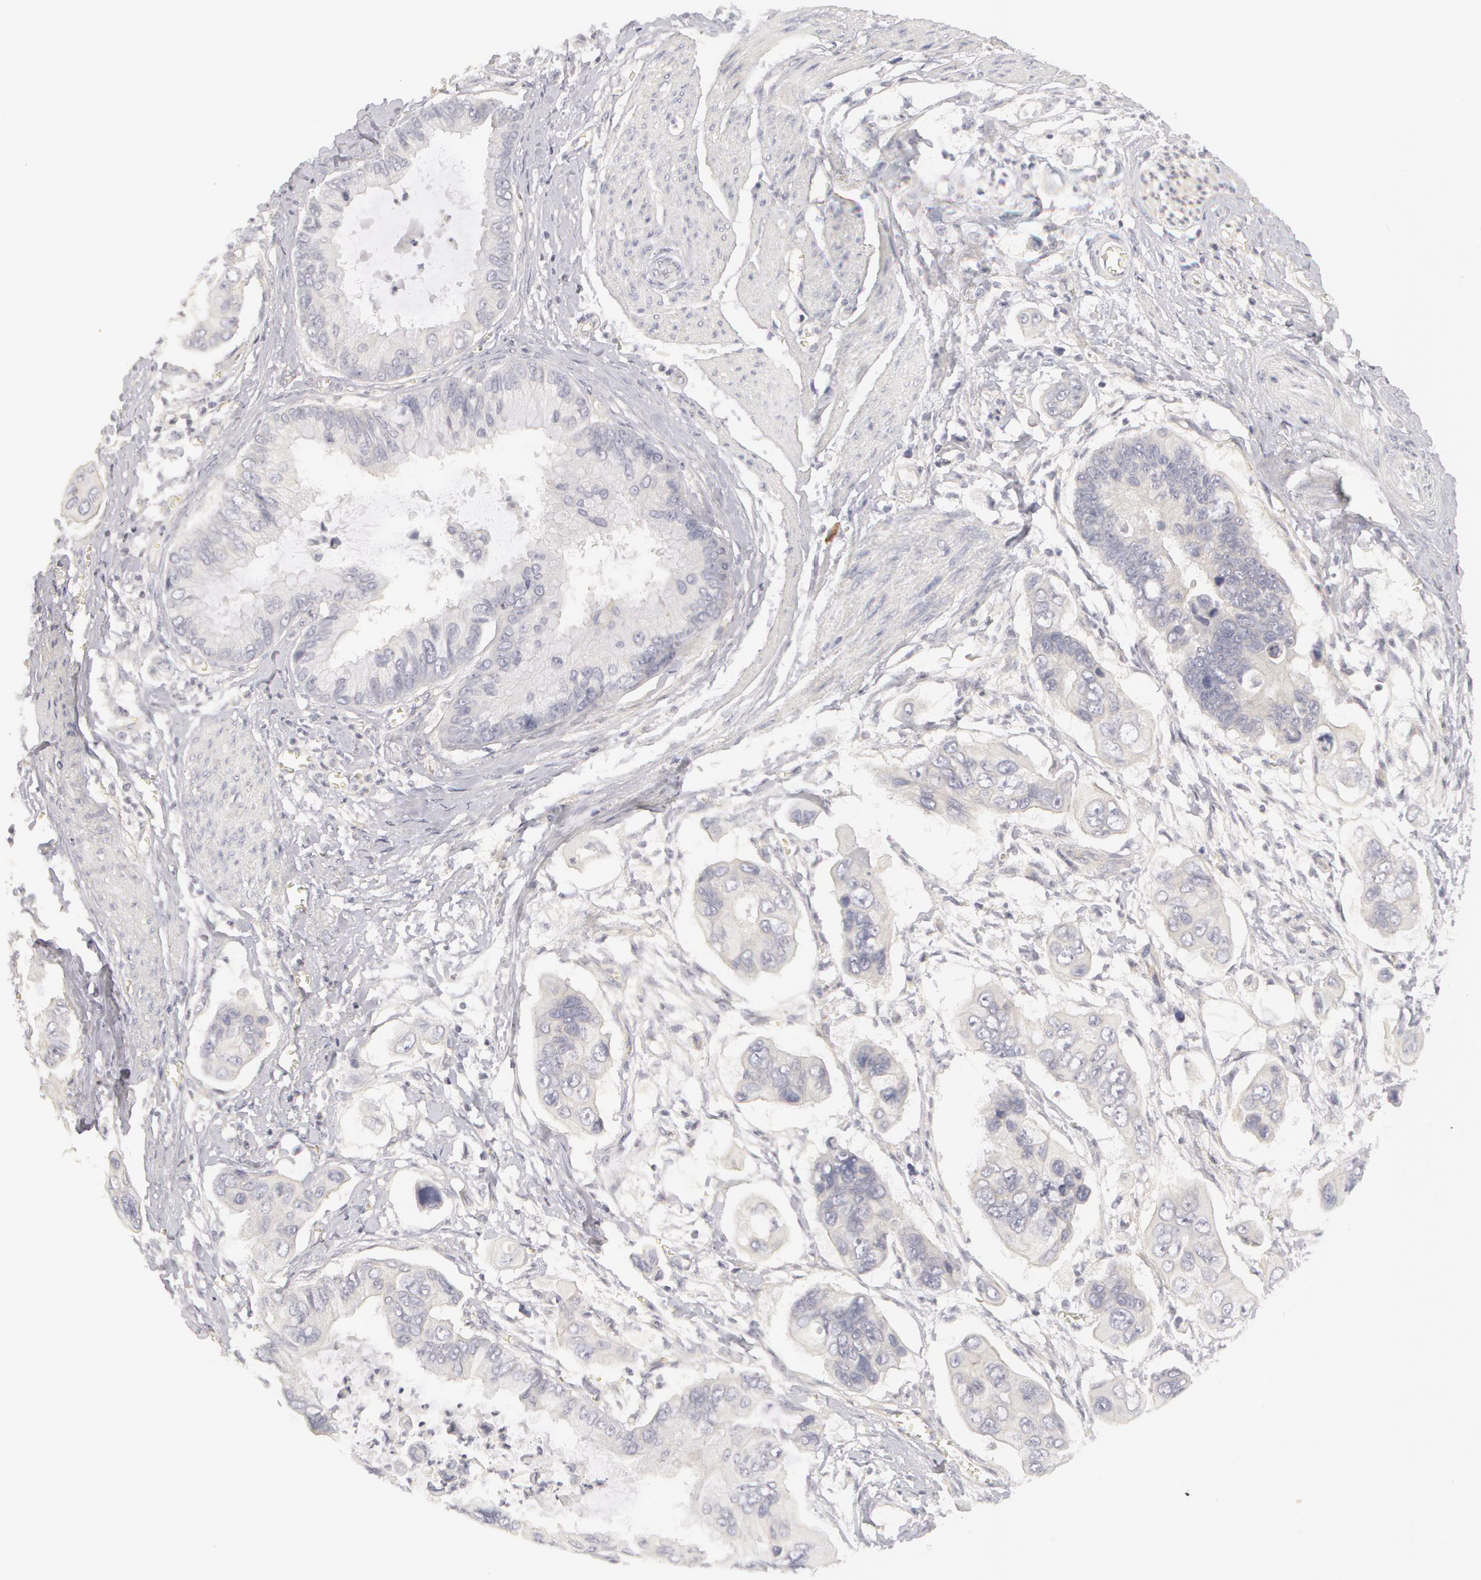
{"staining": {"intensity": "weak", "quantity": "25%-75%", "location": "cytoplasmic/membranous"}, "tissue": "stomach cancer", "cell_type": "Tumor cells", "image_type": "cancer", "snomed": [{"axis": "morphology", "description": "Adenocarcinoma, NOS"}, {"axis": "topography", "description": "Stomach, upper"}], "caption": "Weak cytoplasmic/membranous positivity is present in about 25%-75% of tumor cells in stomach adenocarcinoma.", "gene": "ABCB1", "patient": {"sex": "male", "age": 80}}